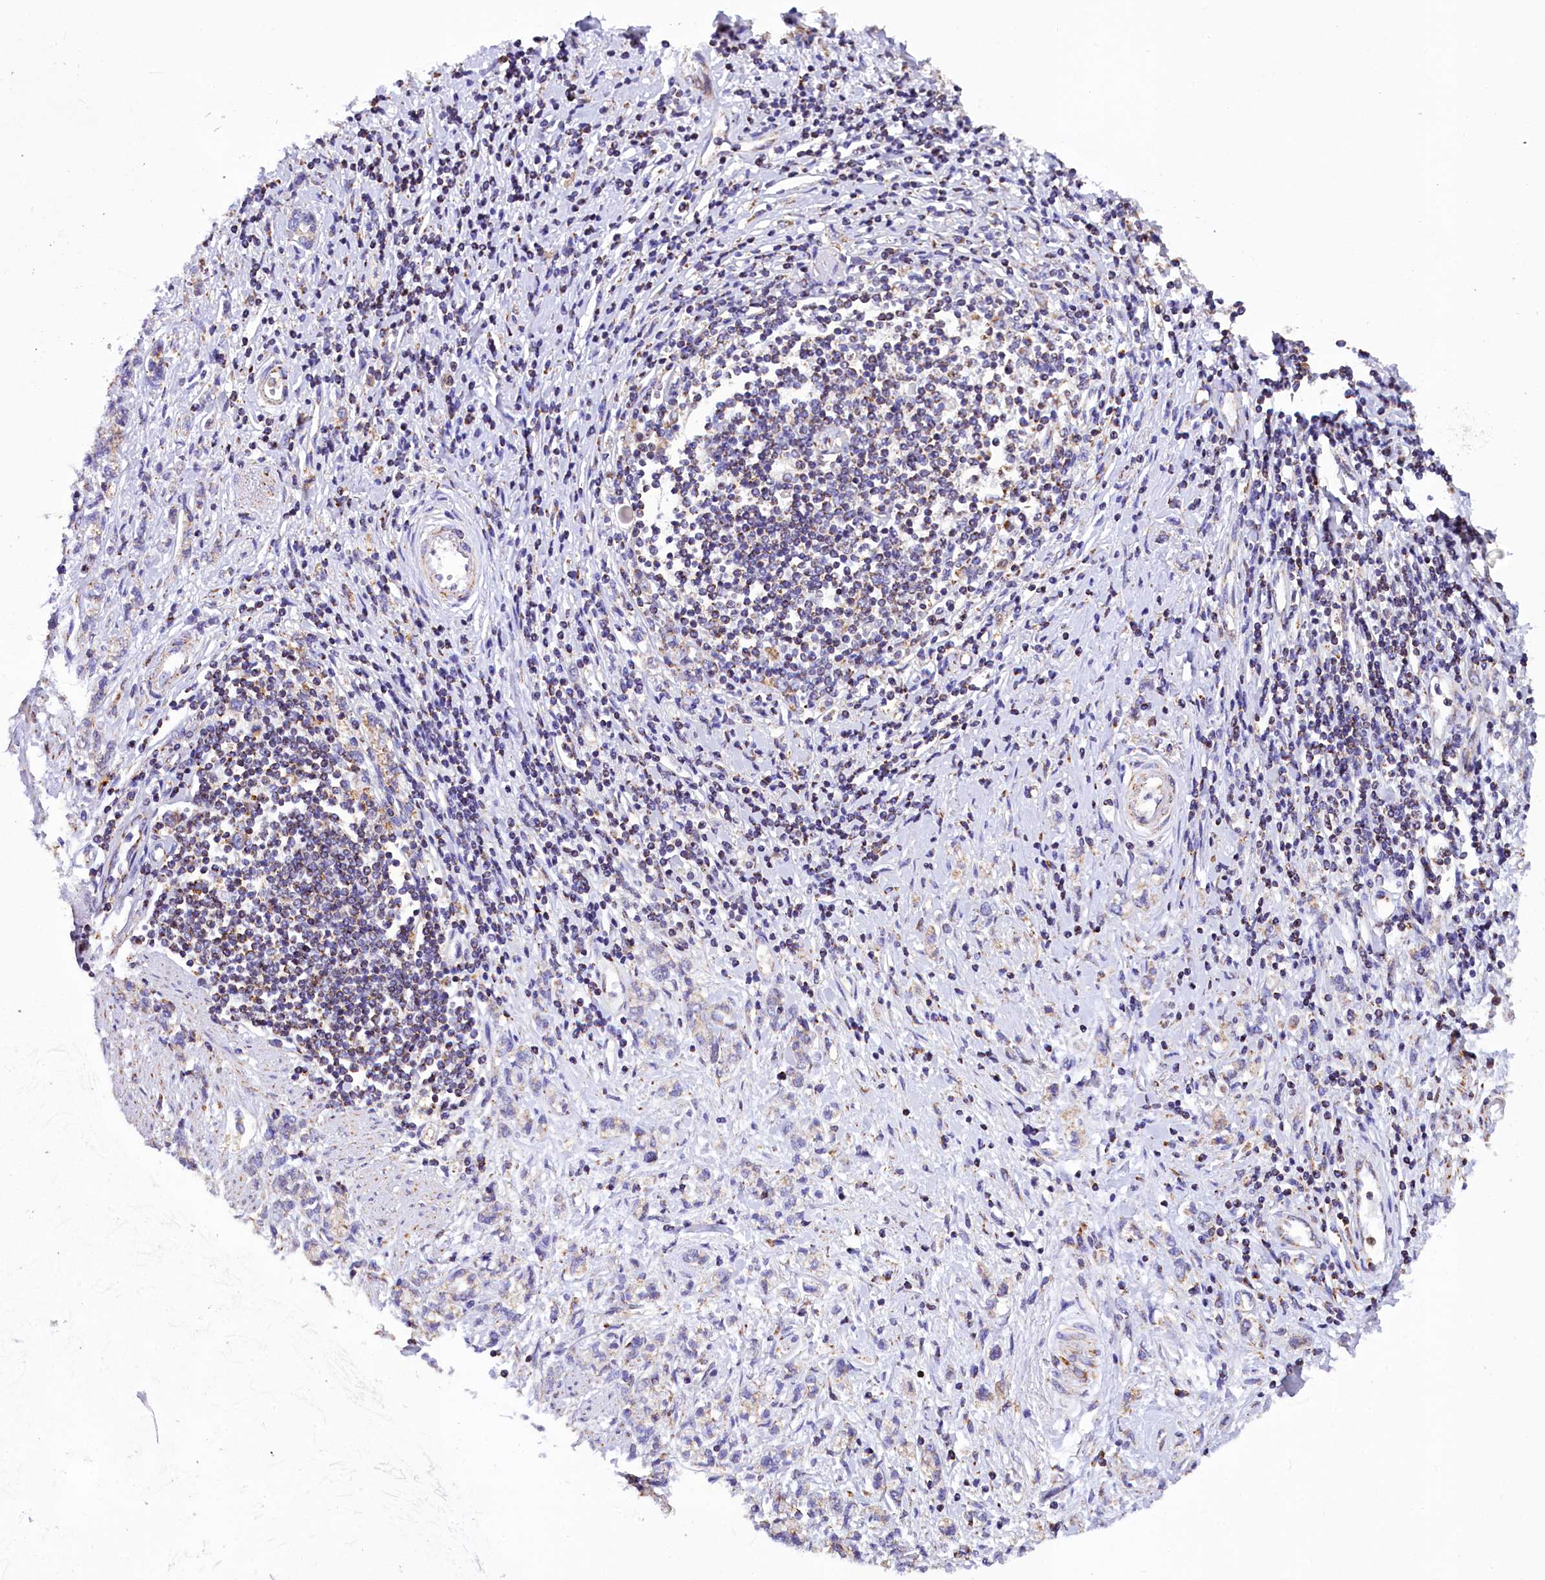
{"staining": {"intensity": "negative", "quantity": "none", "location": "none"}, "tissue": "stomach cancer", "cell_type": "Tumor cells", "image_type": "cancer", "snomed": [{"axis": "morphology", "description": "Adenocarcinoma, NOS"}, {"axis": "topography", "description": "Stomach"}], "caption": "An immunohistochemistry histopathology image of adenocarcinoma (stomach) is shown. There is no staining in tumor cells of adenocarcinoma (stomach).", "gene": "TASOR2", "patient": {"sex": "female", "age": 76}}